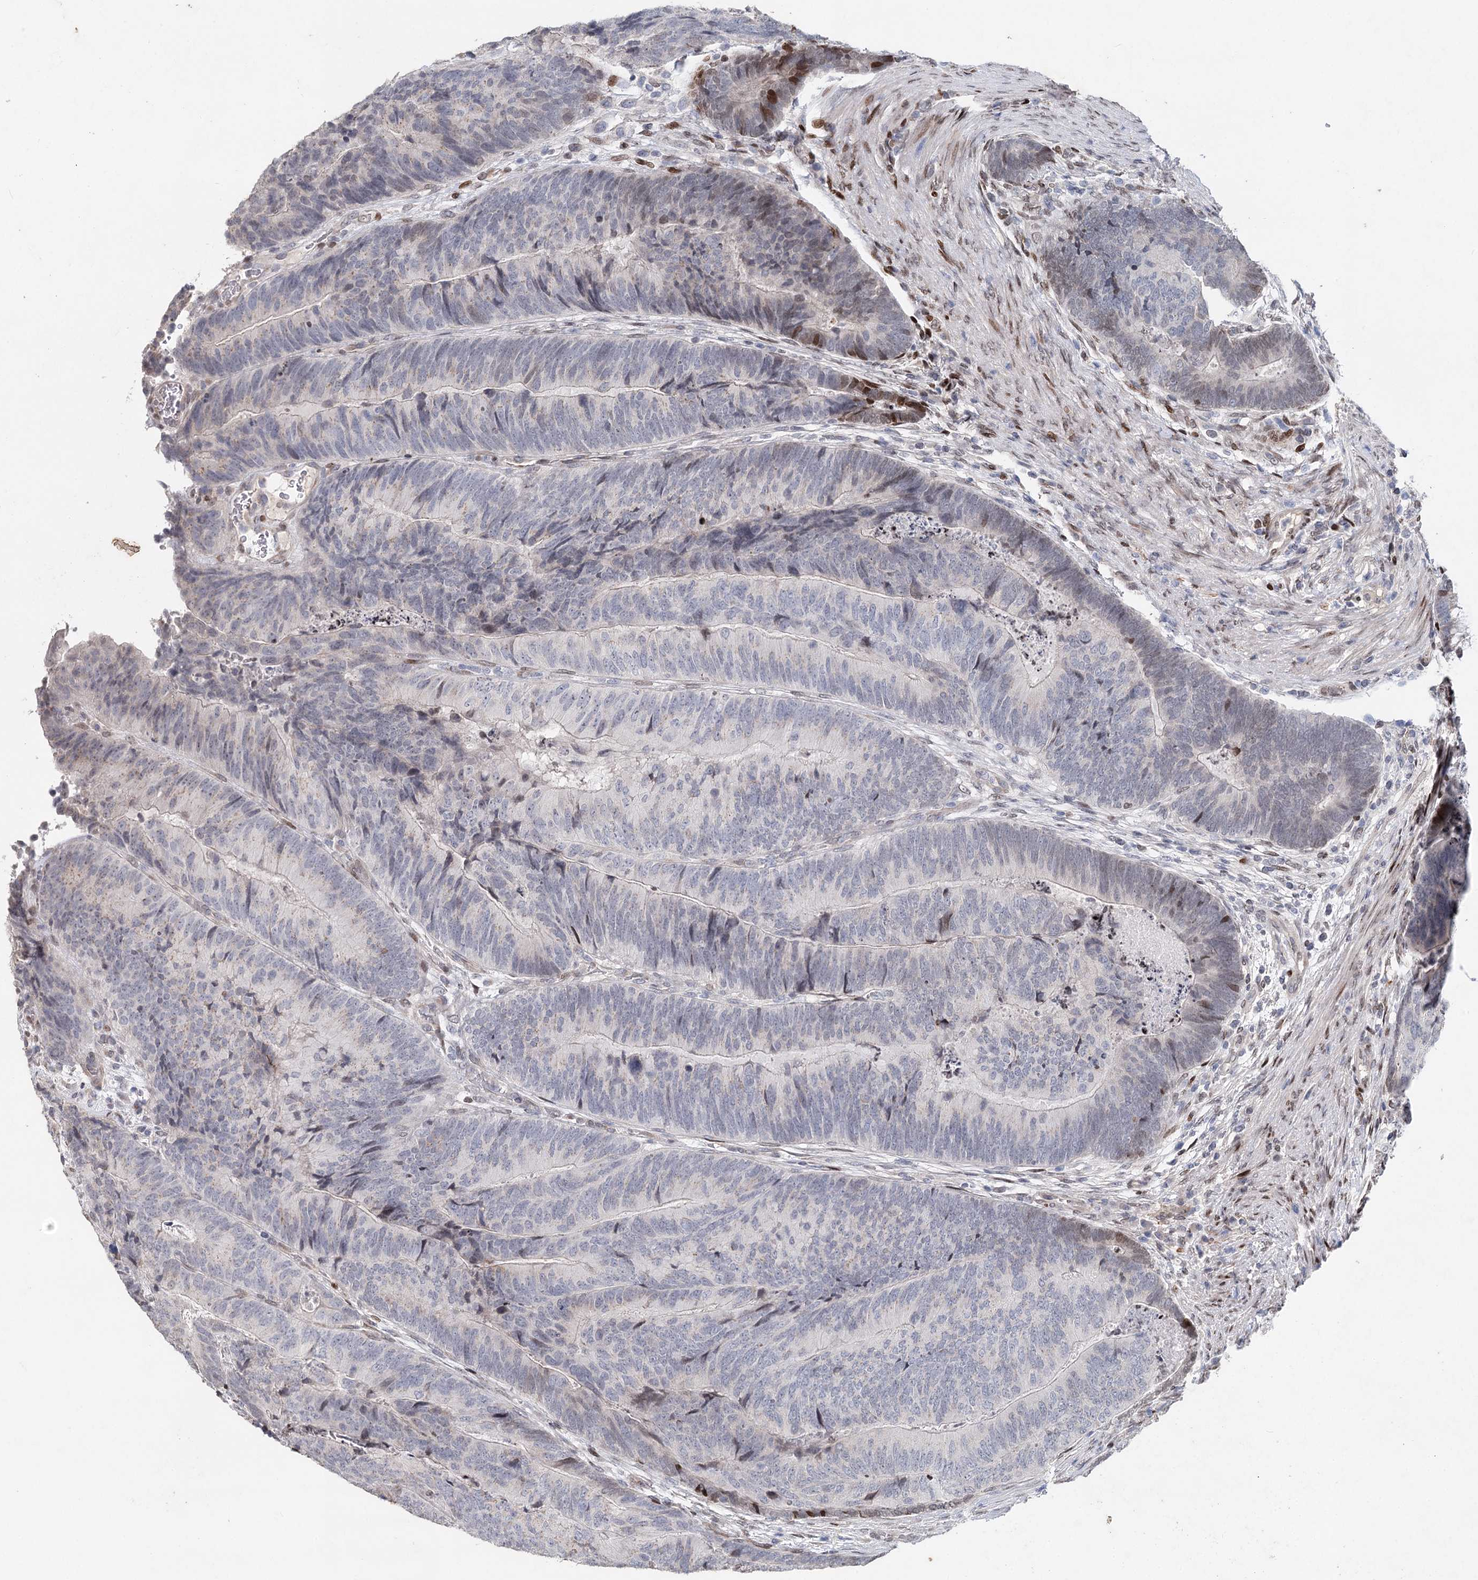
{"staining": {"intensity": "moderate", "quantity": "<25%", "location": "nuclear"}, "tissue": "colorectal cancer", "cell_type": "Tumor cells", "image_type": "cancer", "snomed": [{"axis": "morphology", "description": "Adenocarcinoma, NOS"}, {"axis": "topography", "description": "Colon"}], "caption": "Moderate nuclear staining is identified in approximately <25% of tumor cells in colorectal adenocarcinoma. (DAB IHC with brightfield microscopy, high magnification).", "gene": "FRMD4A", "patient": {"sex": "female", "age": 67}}